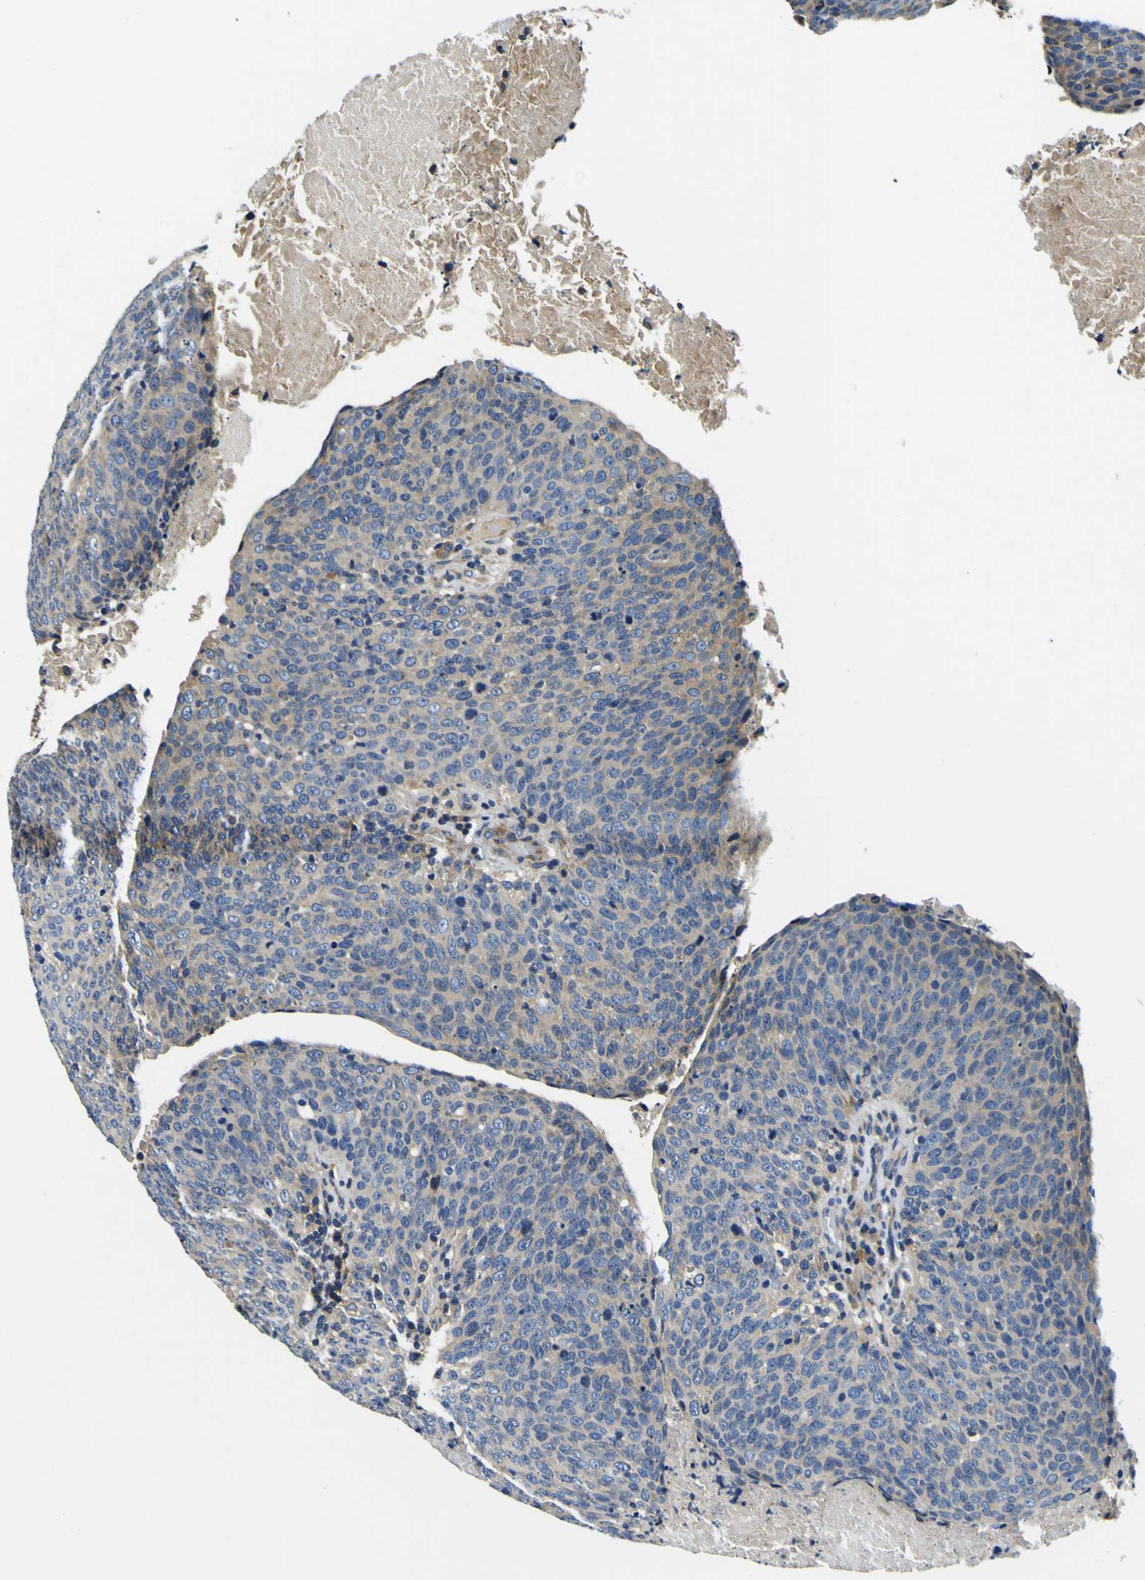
{"staining": {"intensity": "weak", "quantity": ">75%", "location": "cytoplasmic/membranous"}, "tissue": "head and neck cancer", "cell_type": "Tumor cells", "image_type": "cancer", "snomed": [{"axis": "morphology", "description": "Squamous cell carcinoma, NOS"}, {"axis": "morphology", "description": "Squamous cell carcinoma, metastatic, NOS"}, {"axis": "topography", "description": "Lymph node"}, {"axis": "topography", "description": "Head-Neck"}], "caption": "Human head and neck cancer (squamous cell carcinoma) stained for a protein (brown) shows weak cytoplasmic/membranous positive positivity in approximately >75% of tumor cells.", "gene": "CLSTN1", "patient": {"sex": "male", "age": 62}}